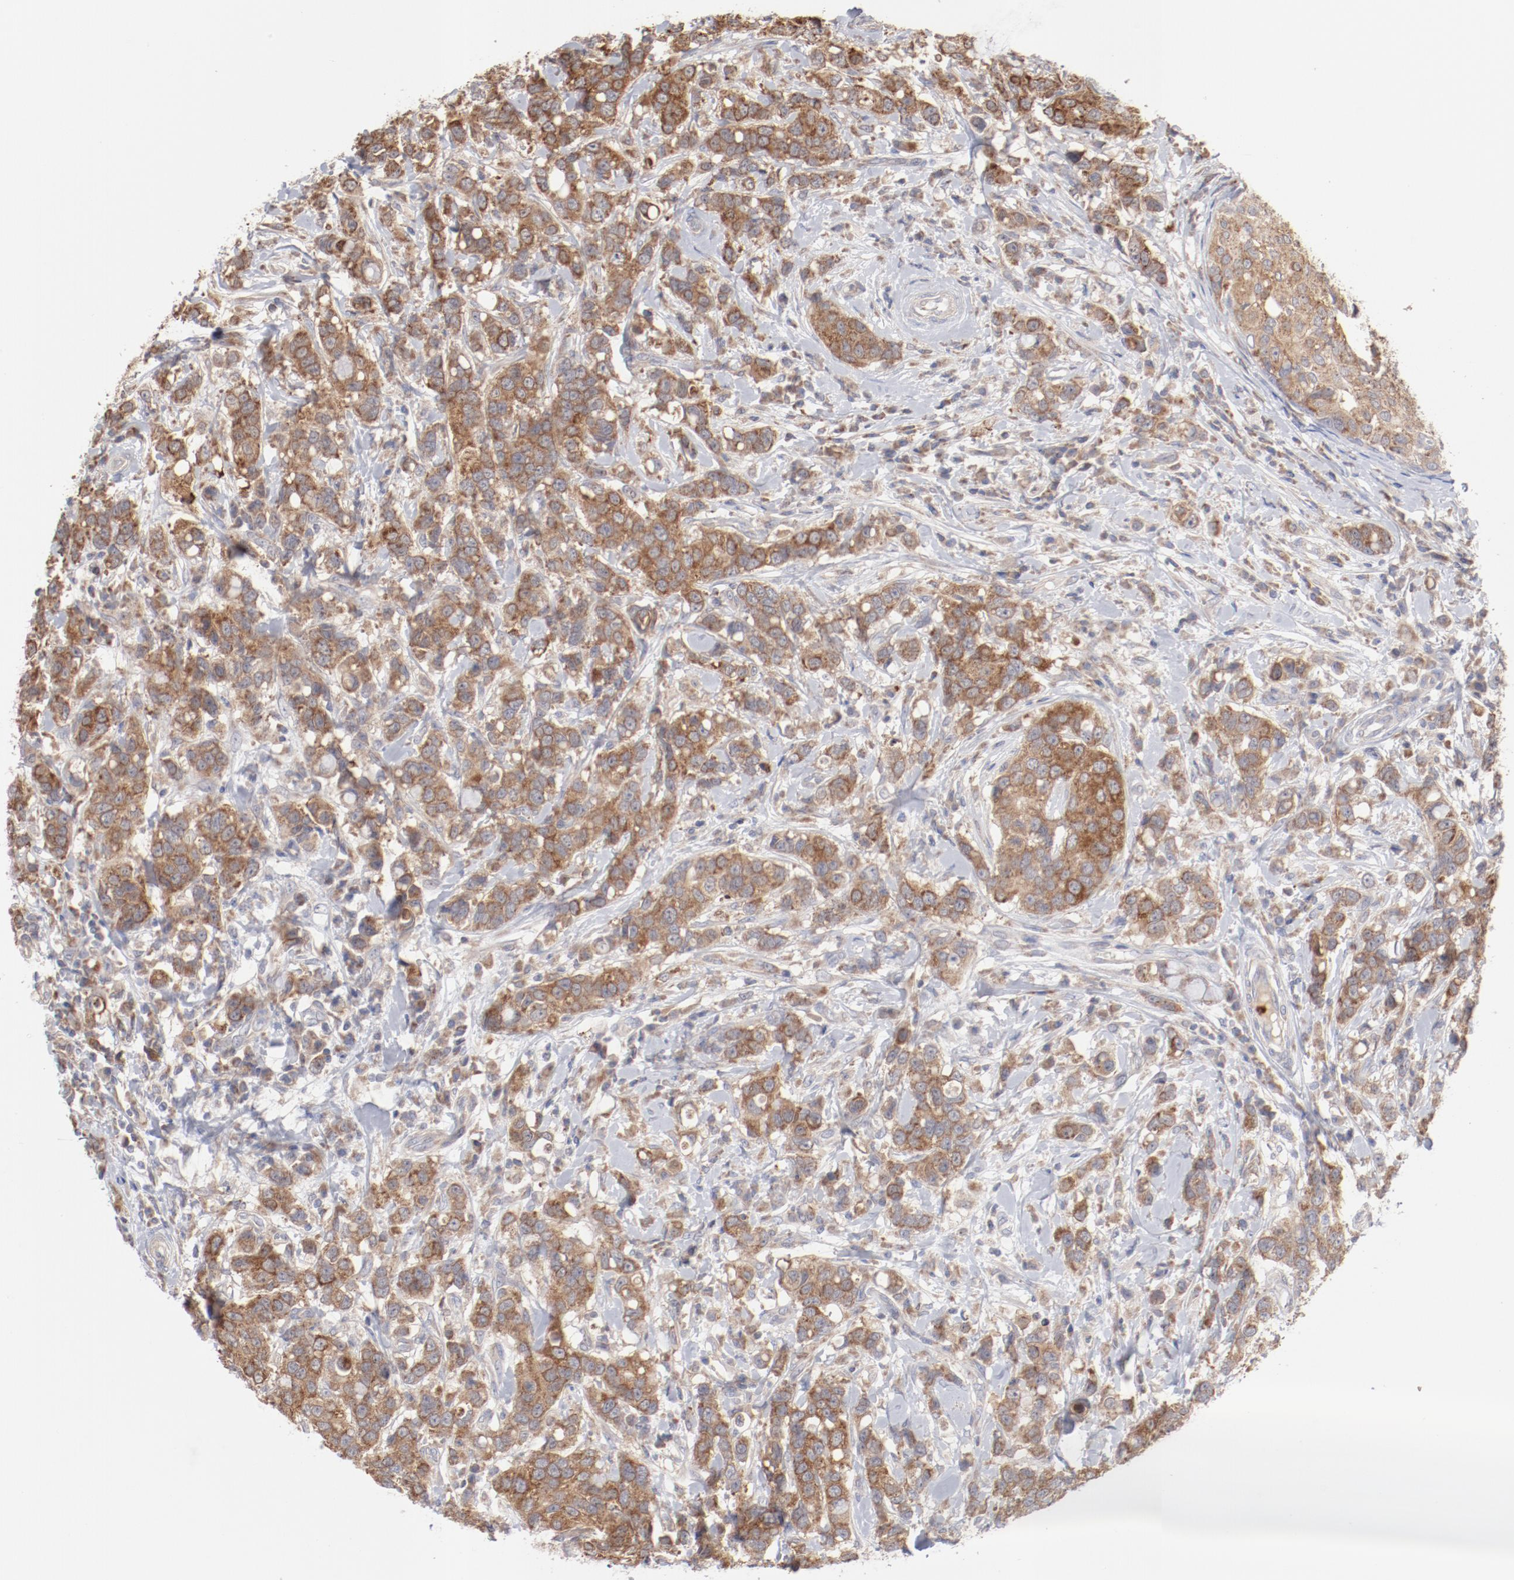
{"staining": {"intensity": "moderate", "quantity": ">75%", "location": "cytoplasmic/membranous"}, "tissue": "breast cancer", "cell_type": "Tumor cells", "image_type": "cancer", "snomed": [{"axis": "morphology", "description": "Duct carcinoma"}, {"axis": "topography", "description": "Breast"}], "caption": "A medium amount of moderate cytoplasmic/membranous positivity is identified in approximately >75% of tumor cells in breast cancer tissue. The staining was performed using DAB (3,3'-diaminobenzidine) to visualize the protein expression in brown, while the nuclei were stained in blue with hematoxylin (Magnification: 20x).", "gene": "PPFIBP2", "patient": {"sex": "female", "age": 27}}